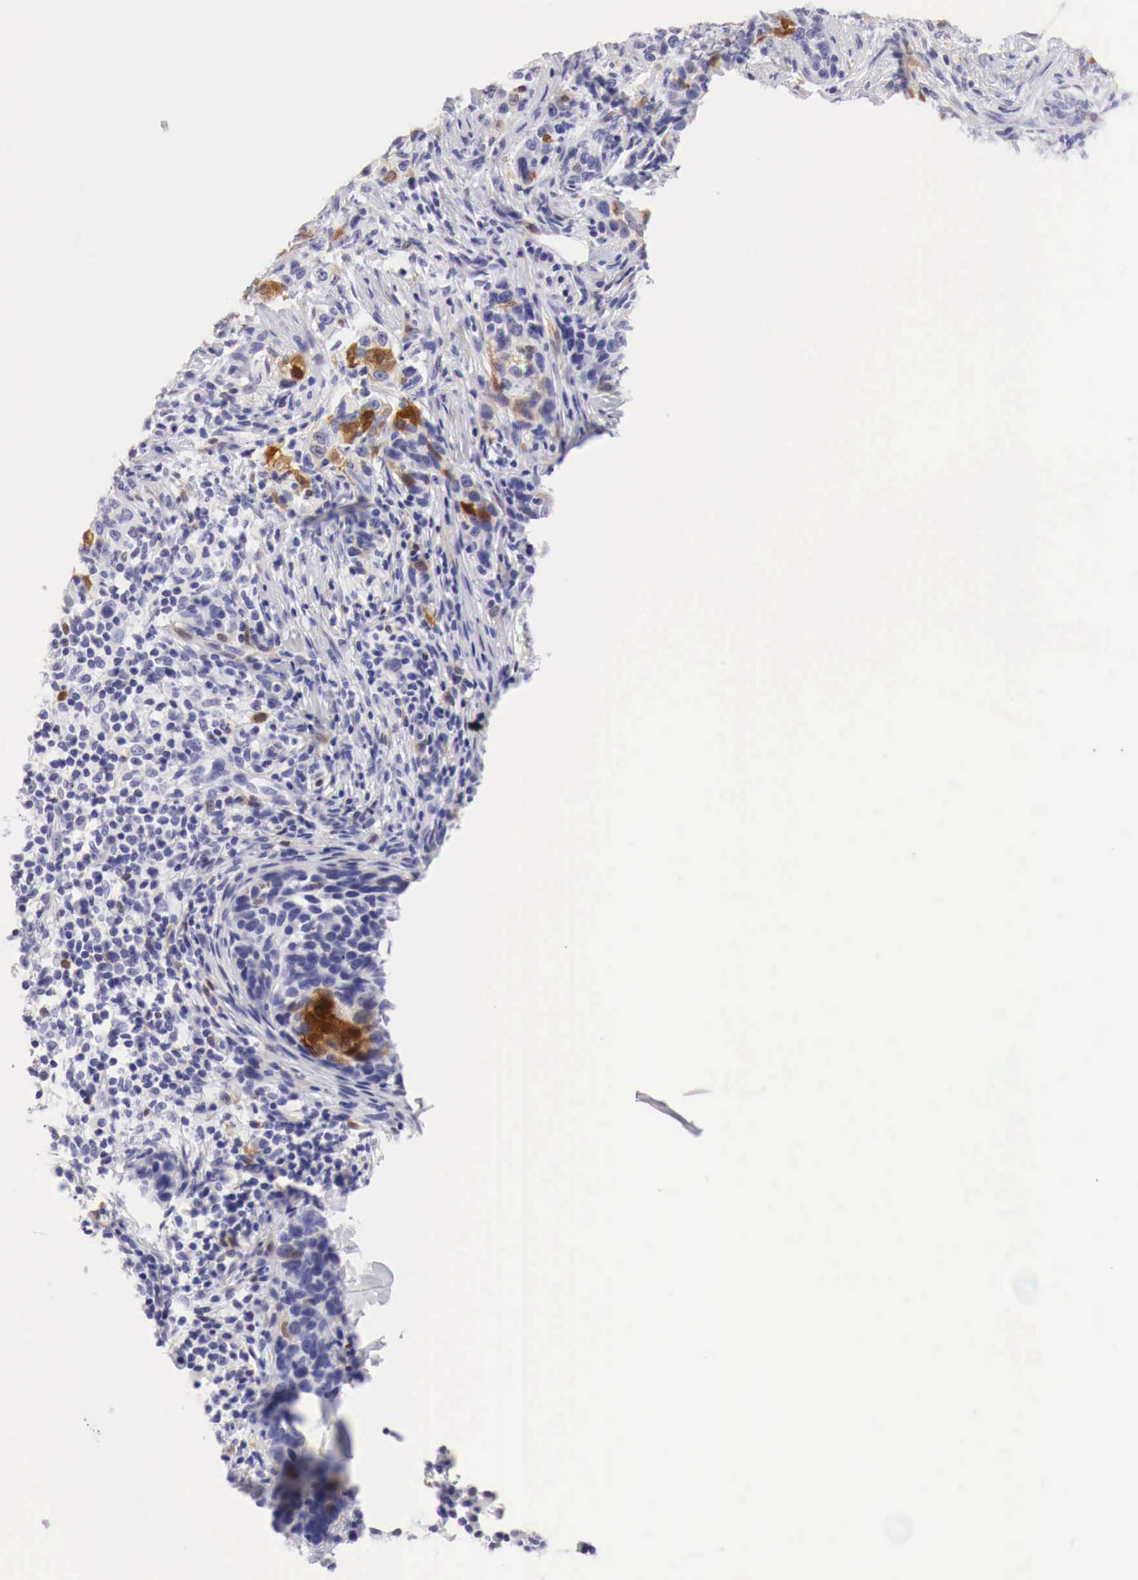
{"staining": {"intensity": "strong", "quantity": "<25%", "location": "cytoplasmic/membranous"}, "tissue": "skin cancer", "cell_type": "Tumor cells", "image_type": "cancer", "snomed": [{"axis": "morphology", "description": "Basal cell carcinoma"}, {"axis": "topography", "description": "Skin"}], "caption": "Human basal cell carcinoma (skin) stained for a protein (brown) shows strong cytoplasmic/membranous positive staining in about <25% of tumor cells.", "gene": "CDKN2A", "patient": {"sex": "male", "age": 89}}